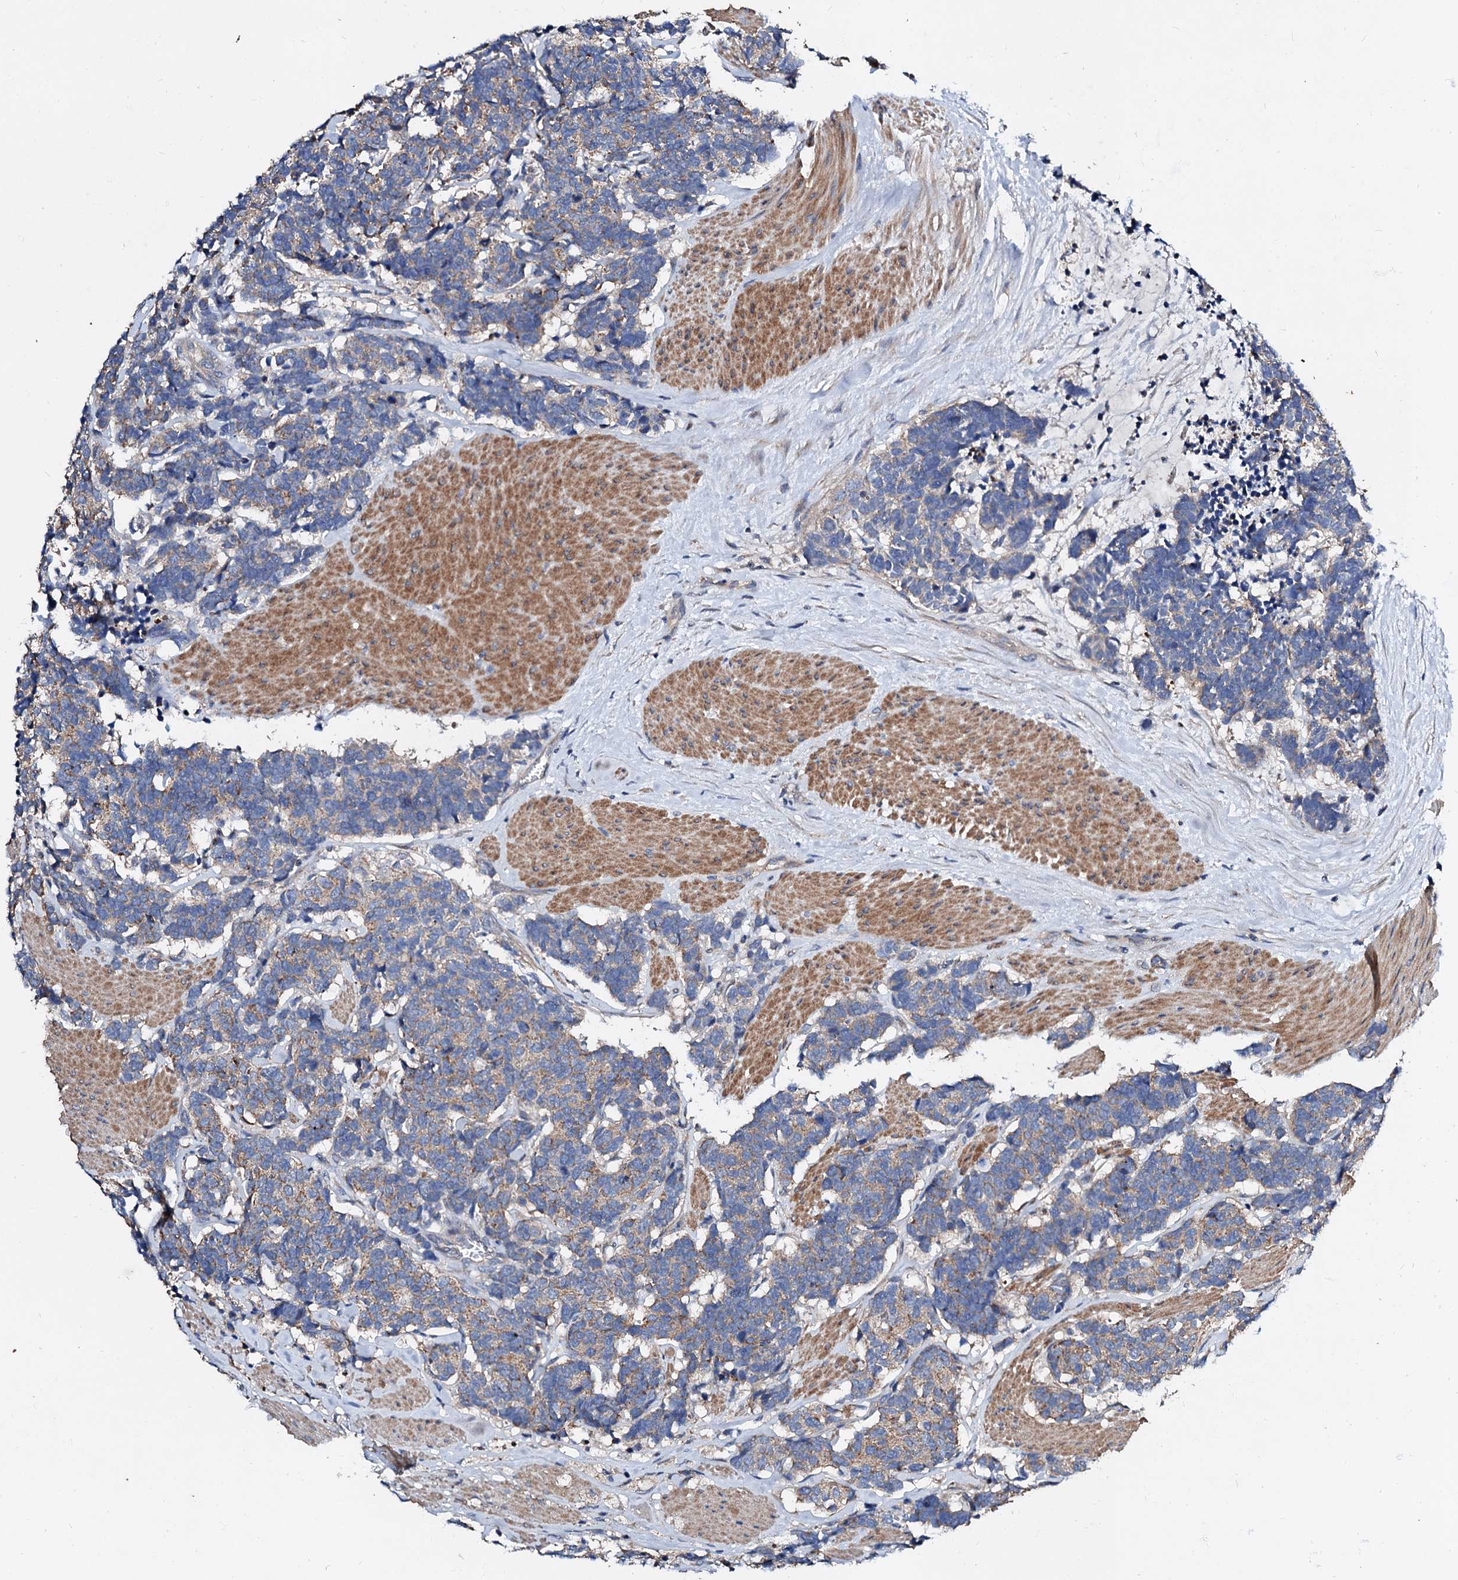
{"staining": {"intensity": "moderate", "quantity": "<25%", "location": "cytoplasmic/membranous"}, "tissue": "carcinoid", "cell_type": "Tumor cells", "image_type": "cancer", "snomed": [{"axis": "morphology", "description": "Carcinoma, NOS"}, {"axis": "morphology", "description": "Carcinoid, malignant, NOS"}, {"axis": "topography", "description": "Urinary bladder"}], "caption": "Malignant carcinoid stained with DAB immunohistochemistry (IHC) displays low levels of moderate cytoplasmic/membranous positivity in approximately <25% of tumor cells.", "gene": "FIBIN", "patient": {"sex": "male", "age": 57}}